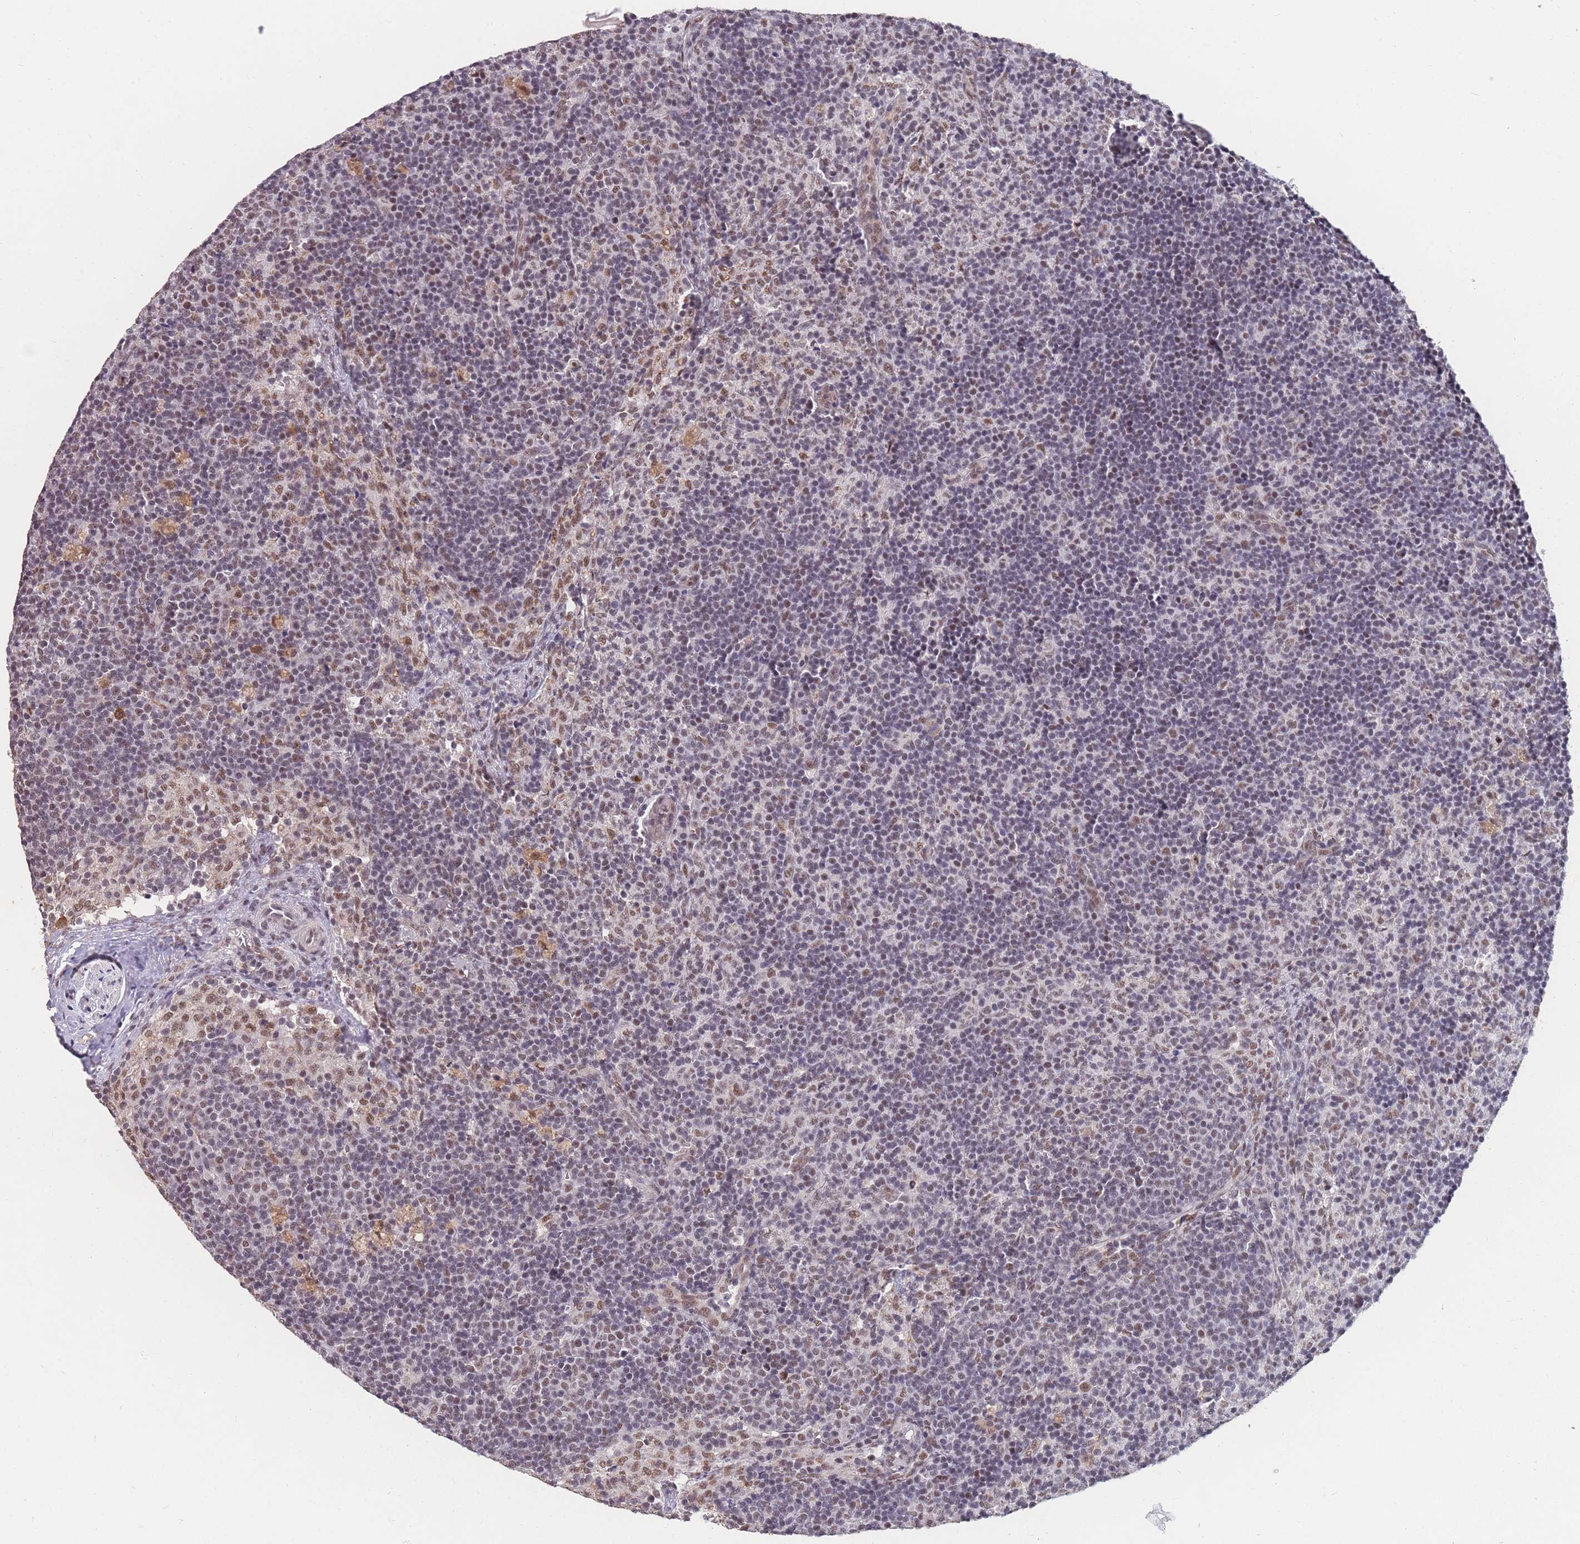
{"staining": {"intensity": "moderate", "quantity": "25%-75%", "location": "nuclear"}, "tissue": "lymph node", "cell_type": "Non-germinal center cells", "image_type": "normal", "snomed": [{"axis": "morphology", "description": "Normal tissue, NOS"}, {"axis": "topography", "description": "Lymph node"}], "caption": "Non-germinal center cells reveal medium levels of moderate nuclear positivity in about 25%-75% of cells in benign human lymph node. Using DAB (brown) and hematoxylin (blue) stains, captured at high magnification using brightfield microscopy.", "gene": "SNRPA1", "patient": {"sex": "female", "age": 30}}